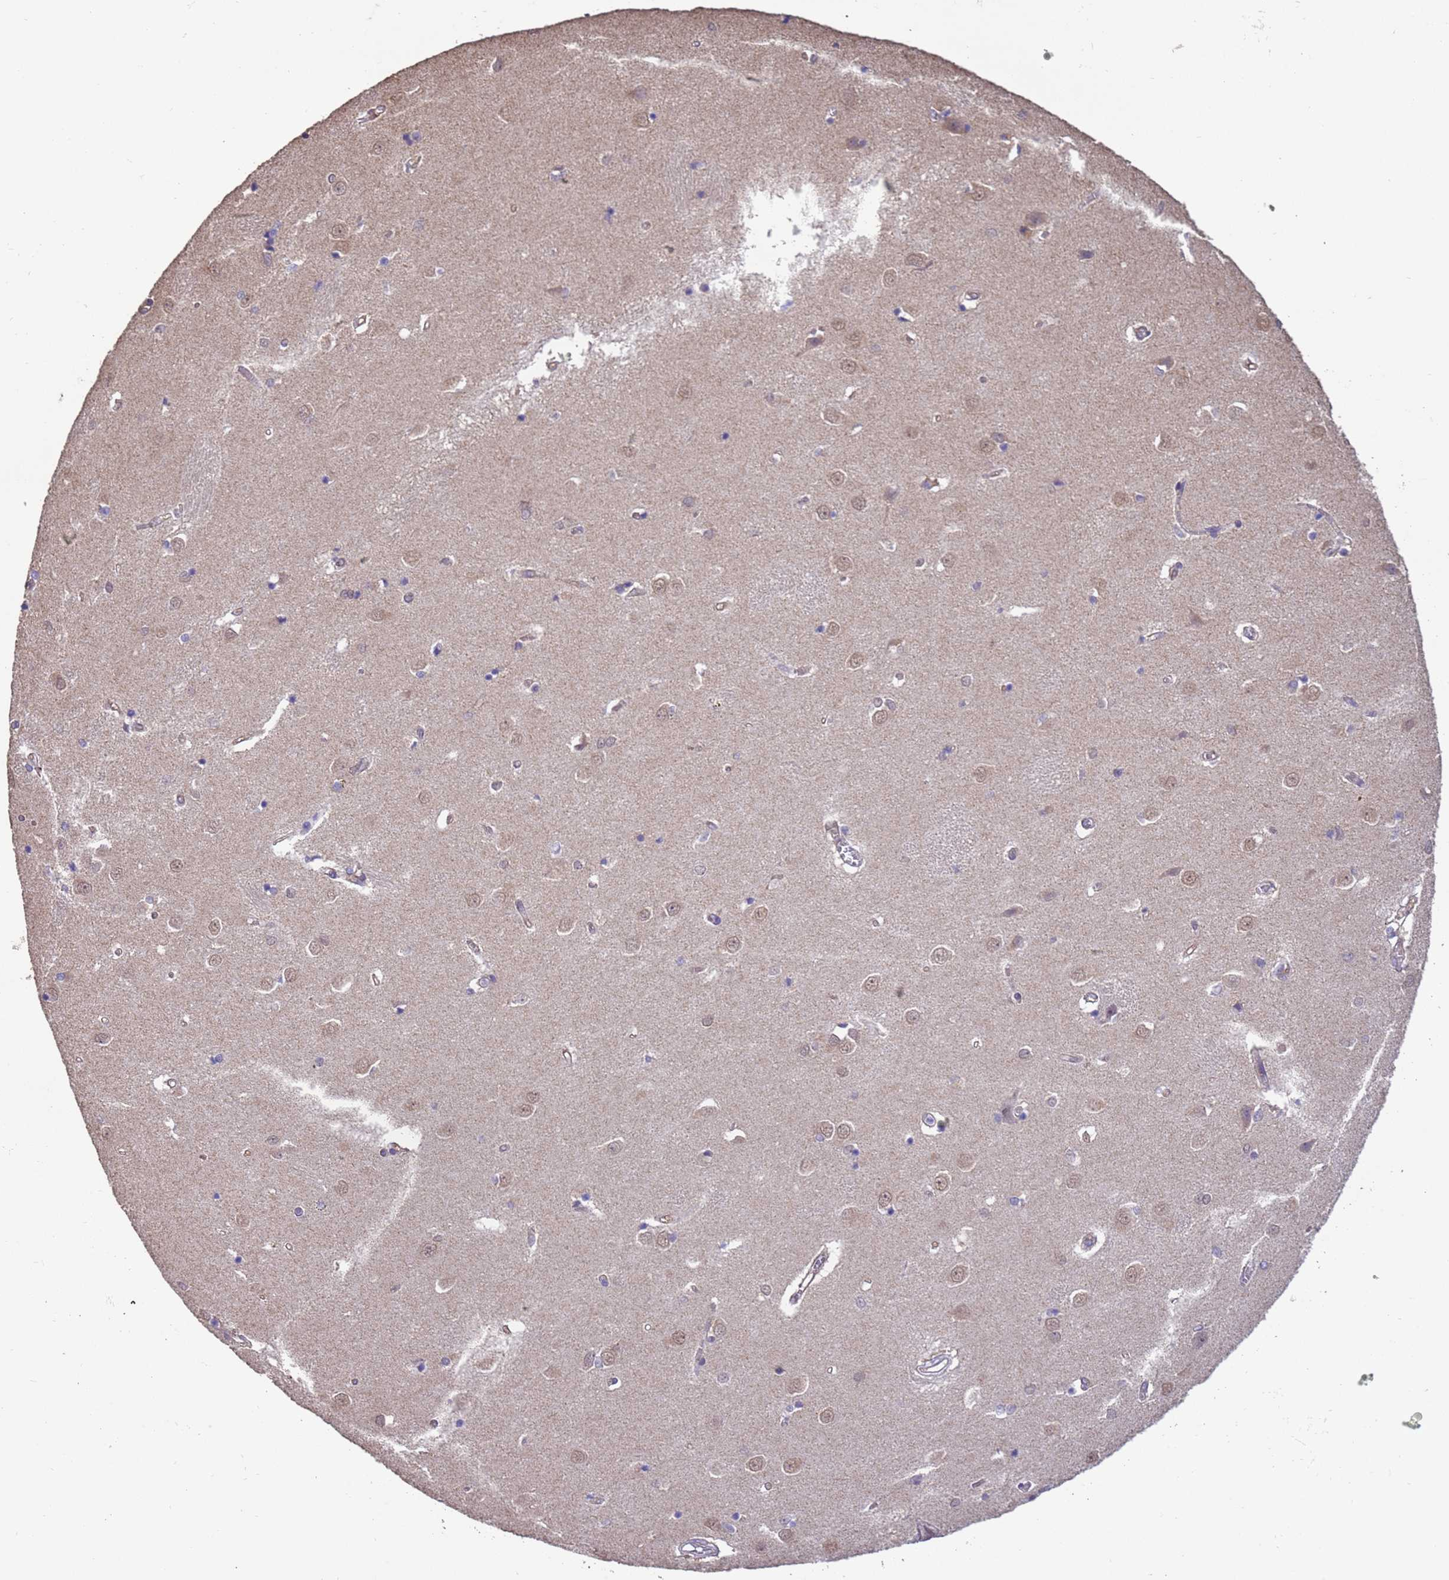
{"staining": {"intensity": "negative", "quantity": "none", "location": "none"}, "tissue": "caudate", "cell_type": "Glial cells", "image_type": "normal", "snomed": [{"axis": "morphology", "description": "Normal tissue, NOS"}, {"axis": "topography", "description": "Lateral ventricle wall"}], "caption": "Glial cells show no significant expression in normal caudate. (Brightfield microscopy of DAB immunohistochemistry at high magnification).", "gene": "NPHP1", "patient": {"sex": "male", "age": 37}}